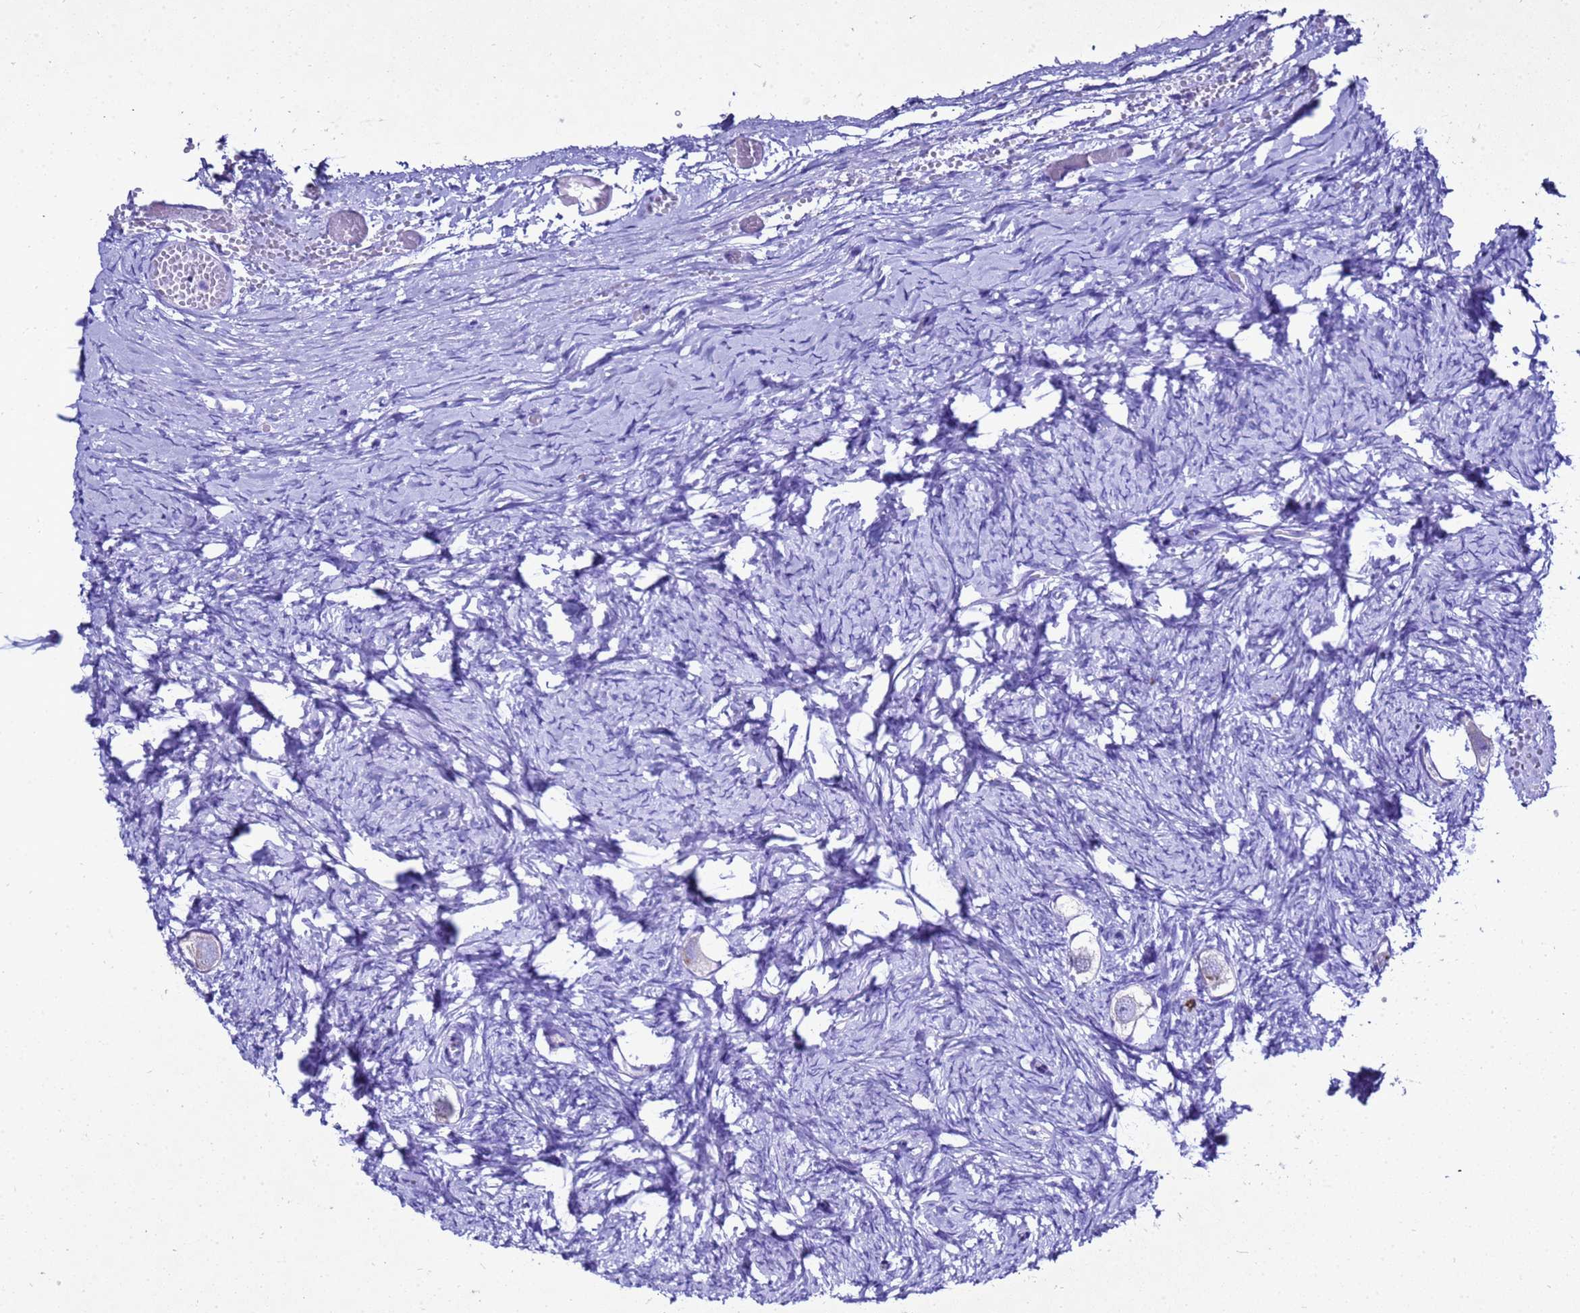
{"staining": {"intensity": "negative", "quantity": "none", "location": "none"}, "tissue": "ovary", "cell_type": "Follicle cells", "image_type": "normal", "snomed": [{"axis": "morphology", "description": "Normal tissue, NOS"}, {"axis": "topography", "description": "Ovary"}], "caption": "IHC of unremarkable human ovary demonstrates no positivity in follicle cells.", "gene": "LIPF", "patient": {"sex": "female", "age": 27}}